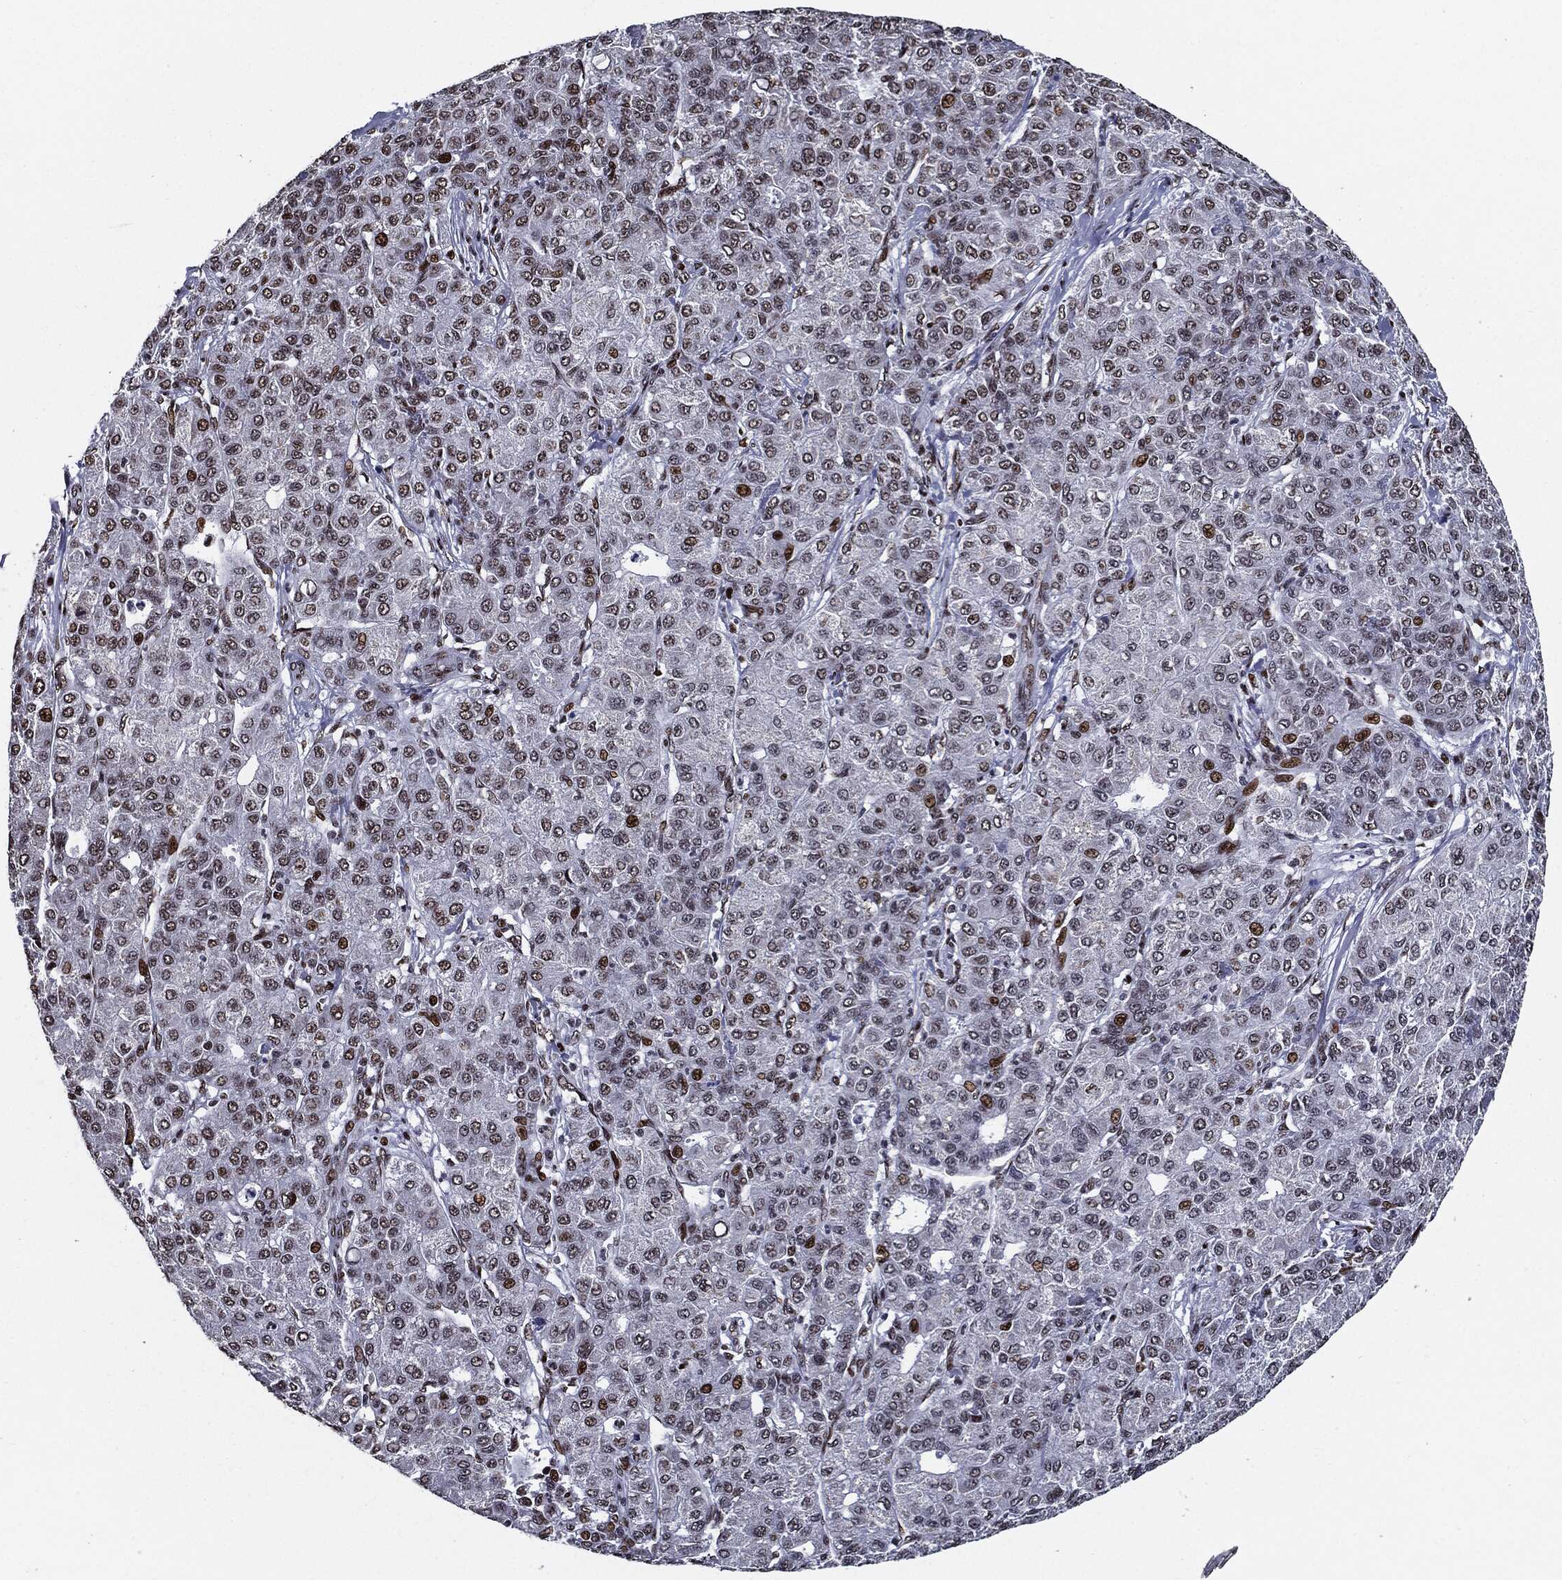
{"staining": {"intensity": "moderate", "quantity": ">75%", "location": "nuclear"}, "tissue": "liver cancer", "cell_type": "Tumor cells", "image_type": "cancer", "snomed": [{"axis": "morphology", "description": "Carcinoma, Hepatocellular, NOS"}, {"axis": "topography", "description": "Liver"}], "caption": "This photomicrograph reveals liver cancer (hepatocellular carcinoma) stained with immunohistochemistry (IHC) to label a protein in brown. The nuclear of tumor cells show moderate positivity for the protein. Nuclei are counter-stained blue.", "gene": "ZFP91", "patient": {"sex": "male", "age": 65}}